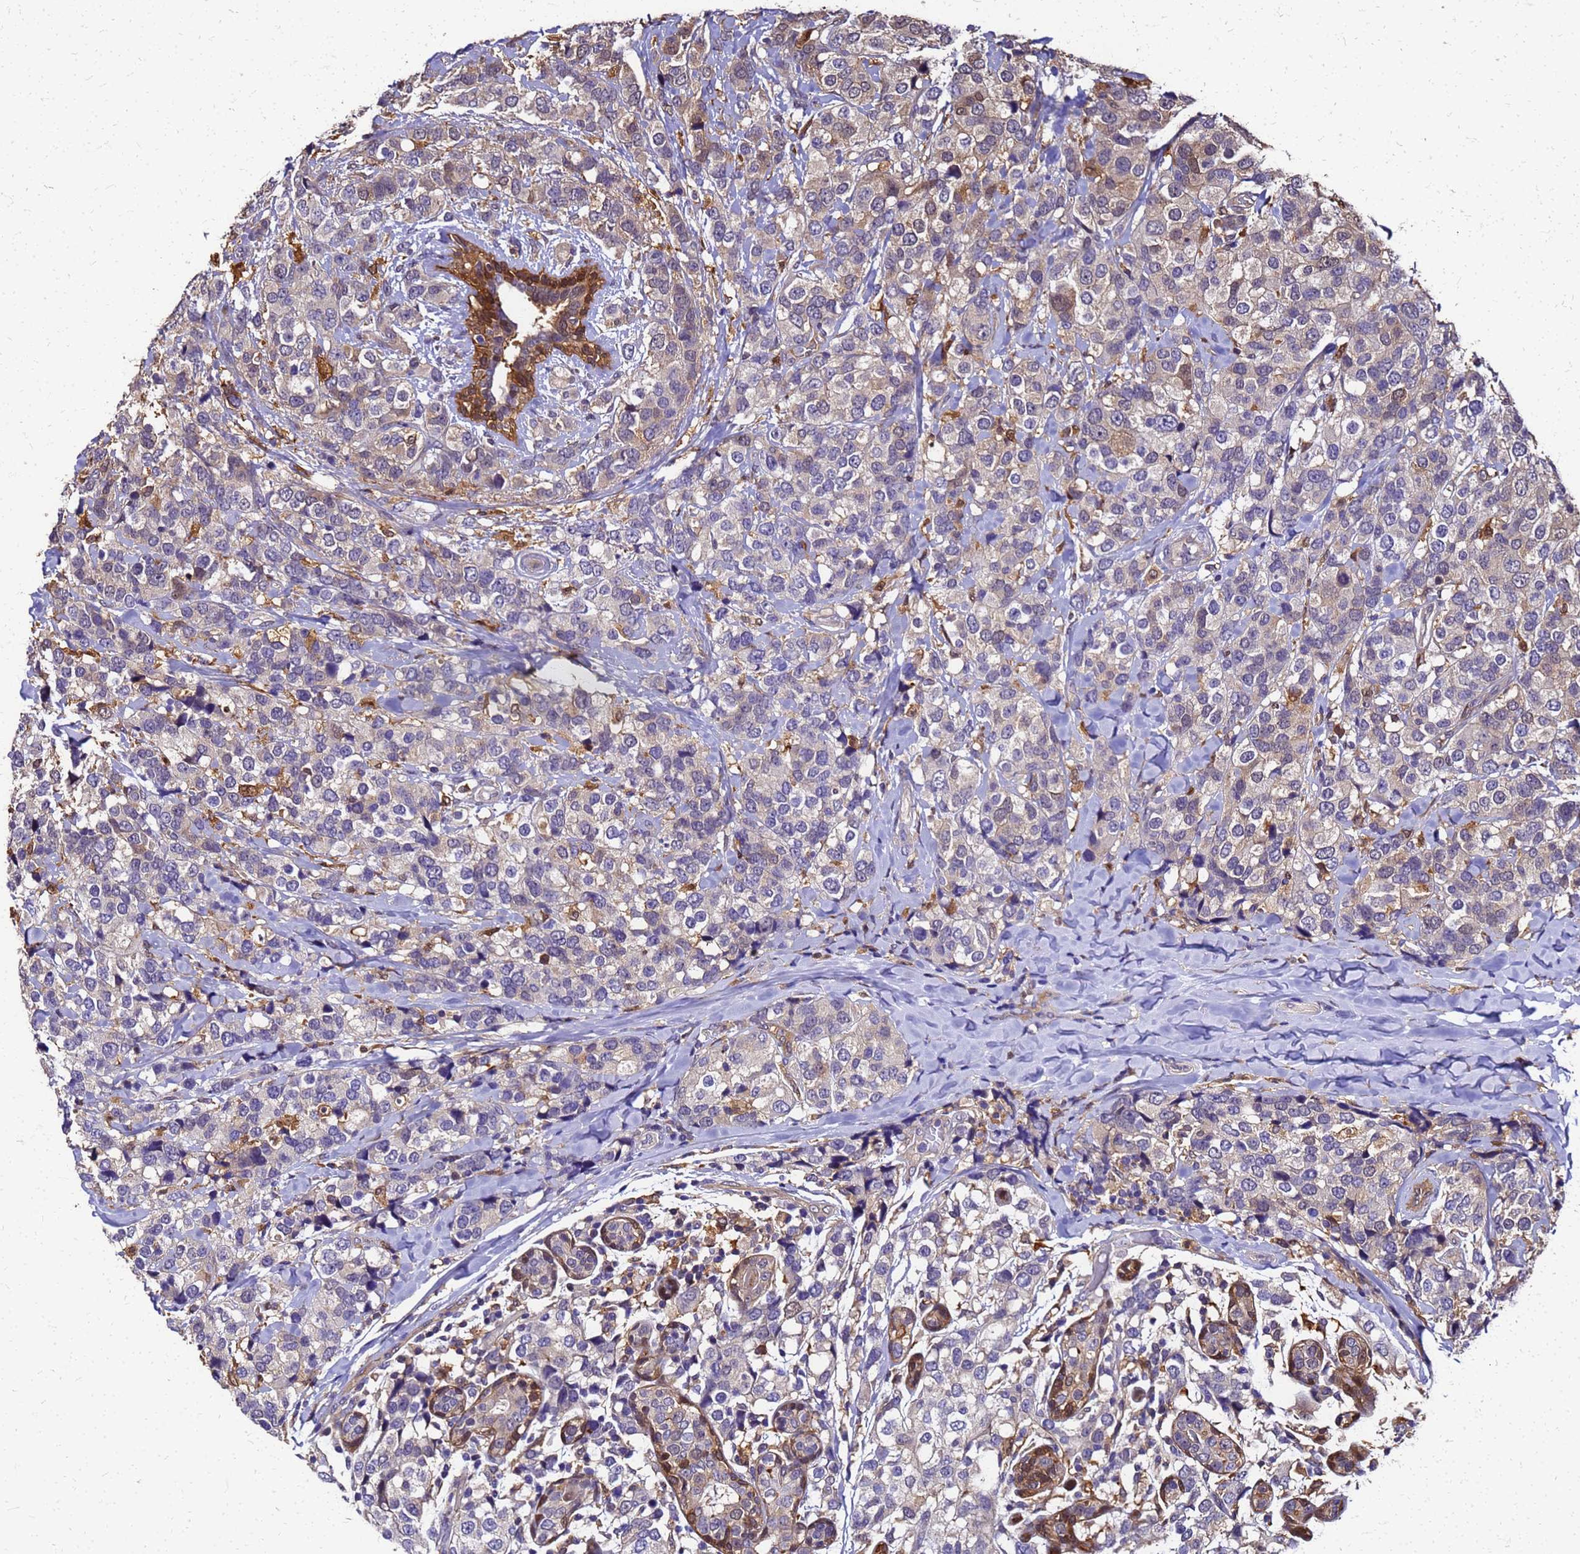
{"staining": {"intensity": "weak", "quantity": "<25%", "location": "cytoplasmic/membranous,nuclear"}, "tissue": "breast cancer", "cell_type": "Tumor cells", "image_type": "cancer", "snomed": [{"axis": "morphology", "description": "Lobular carcinoma"}, {"axis": "topography", "description": "Breast"}], "caption": "DAB immunohistochemical staining of lobular carcinoma (breast) demonstrates no significant staining in tumor cells. Nuclei are stained in blue.", "gene": "S100A11", "patient": {"sex": "female", "age": 59}}